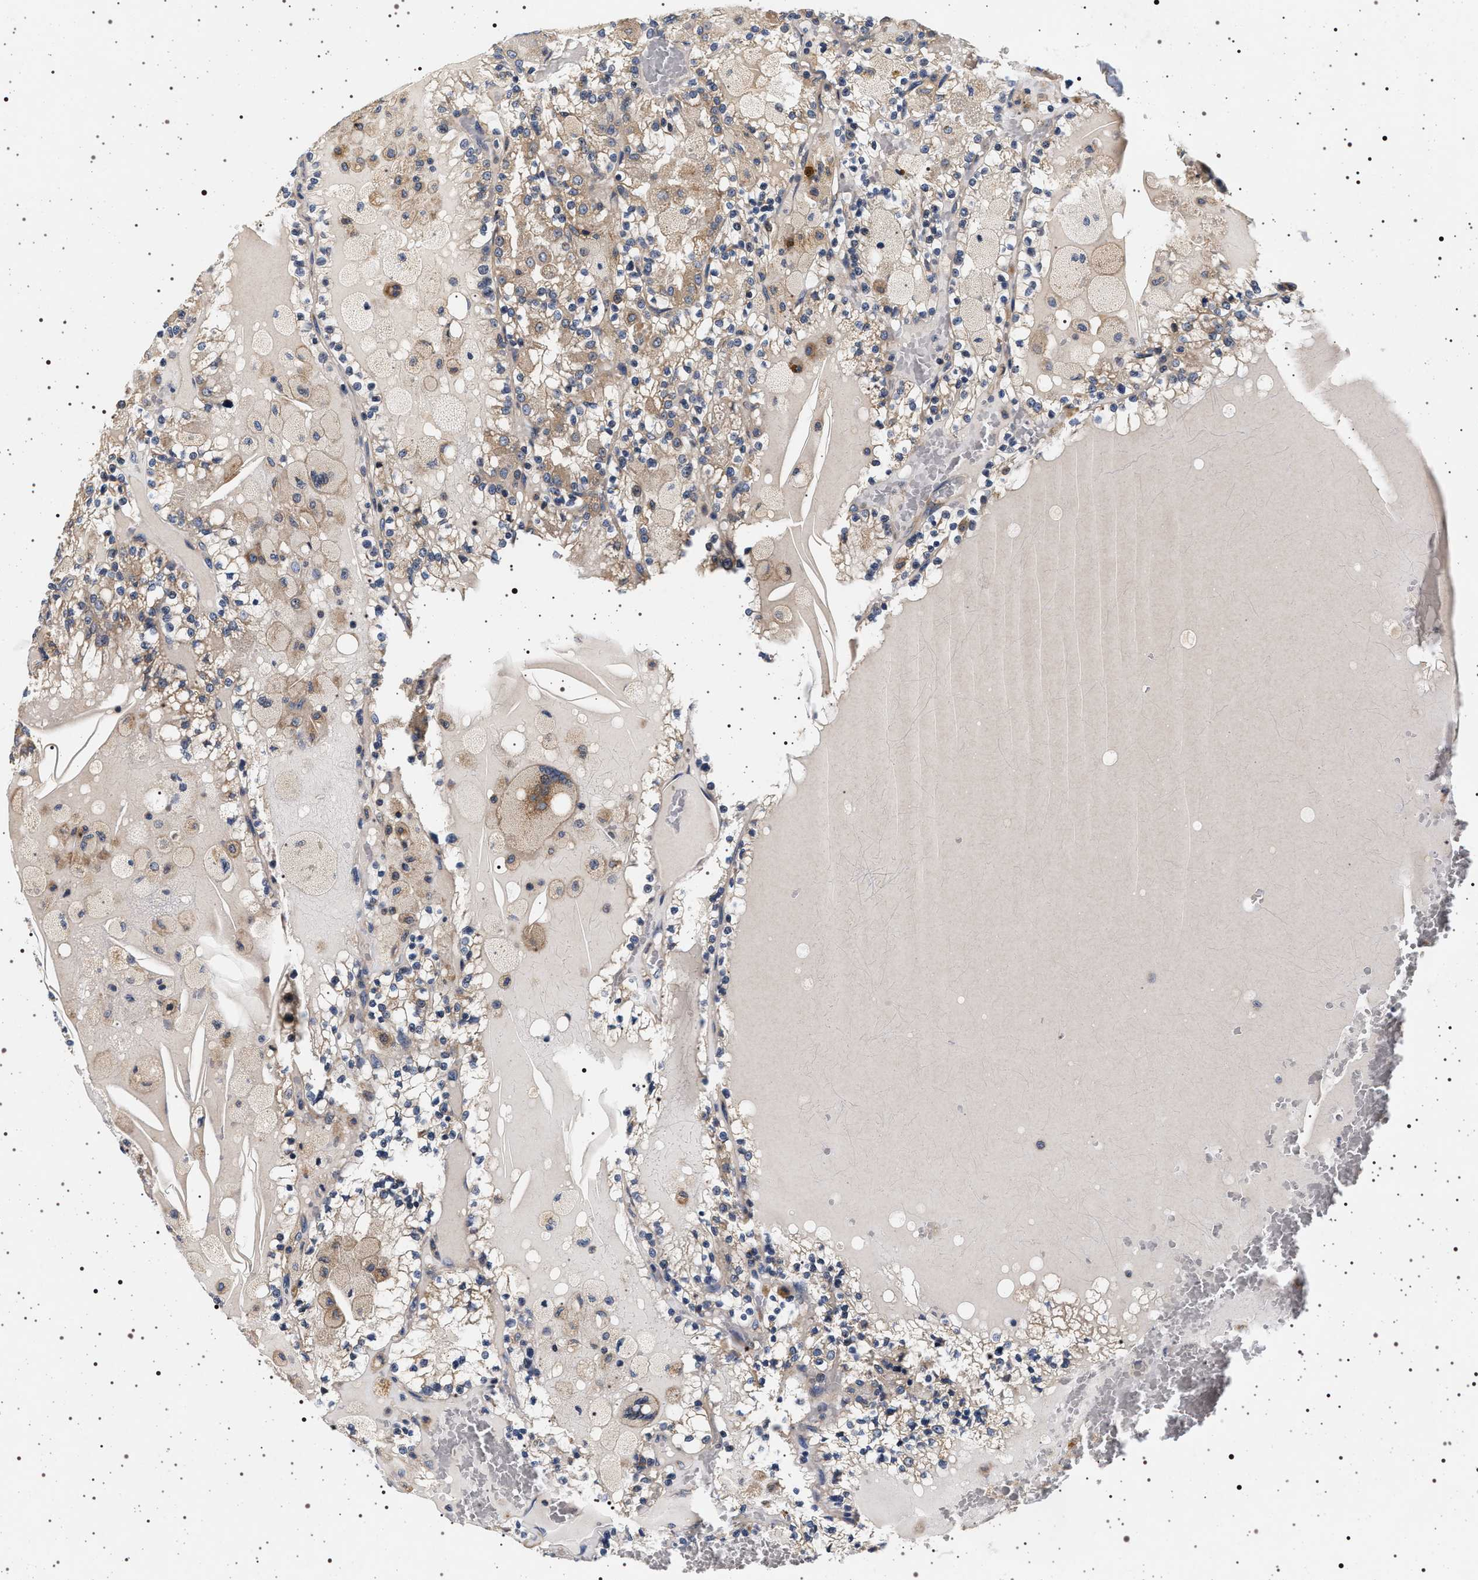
{"staining": {"intensity": "weak", "quantity": ">75%", "location": "cytoplasmic/membranous"}, "tissue": "renal cancer", "cell_type": "Tumor cells", "image_type": "cancer", "snomed": [{"axis": "morphology", "description": "Adenocarcinoma, NOS"}, {"axis": "topography", "description": "Kidney"}], "caption": "Protein expression analysis of adenocarcinoma (renal) displays weak cytoplasmic/membranous positivity in approximately >75% of tumor cells.", "gene": "DCBLD2", "patient": {"sex": "female", "age": 56}}